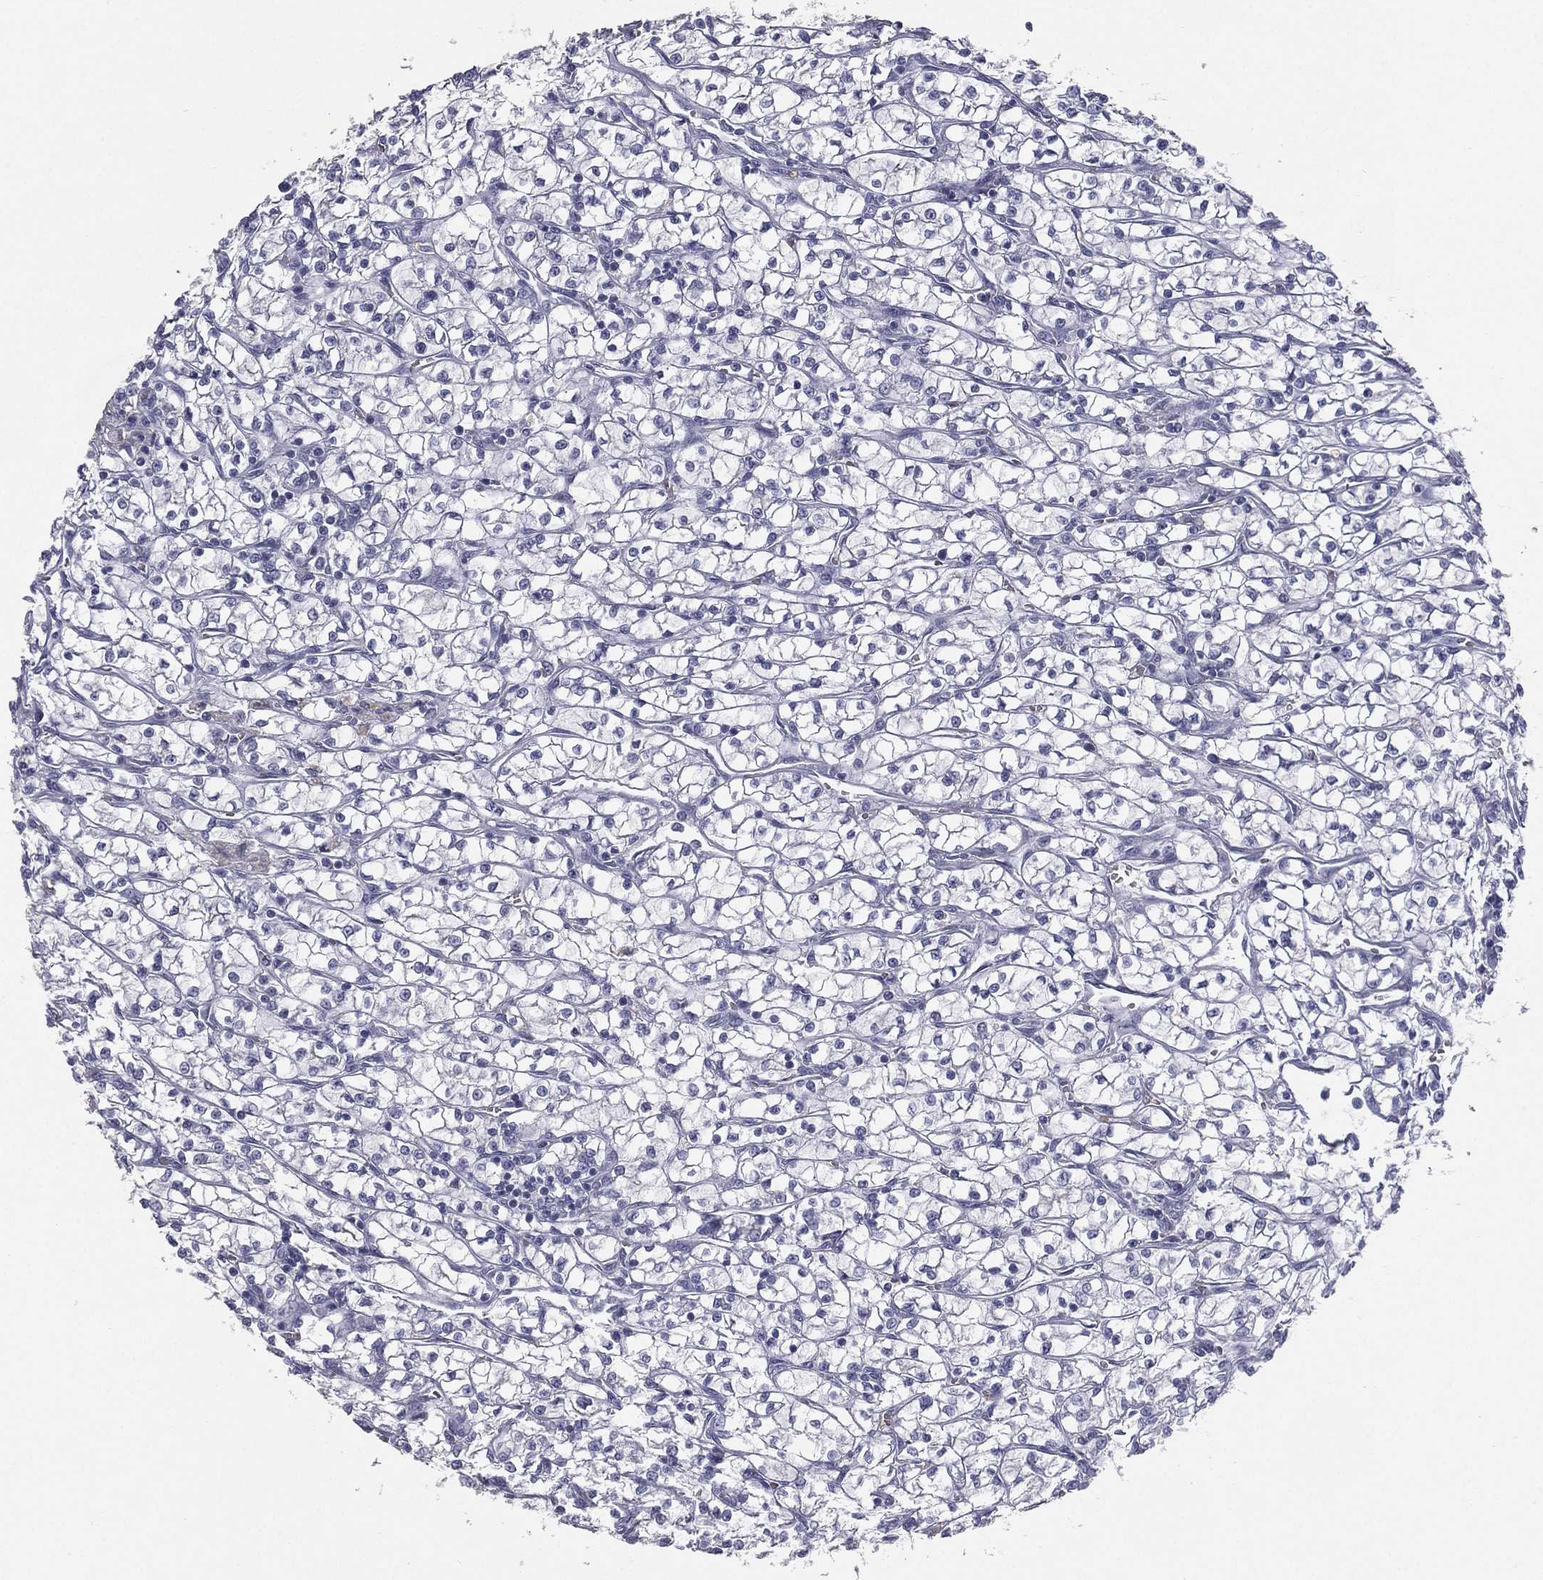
{"staining": {"intensity": "negative", "quantity": "none", "location": "none"}, "tissue": "renal cancer", "cell_type": "Tumor cells", "image_type": "cancer", "snomed": [{"axis": "morphology", "description": "Adenocarcinoma, NOS"}, {"axis": "topography", "description": "Kidney"}], "caption": "Tumor cells show no significant positivity in renal cancer.", "gene": "ESX1", "patient": {"sex": "female", "age": 64}}